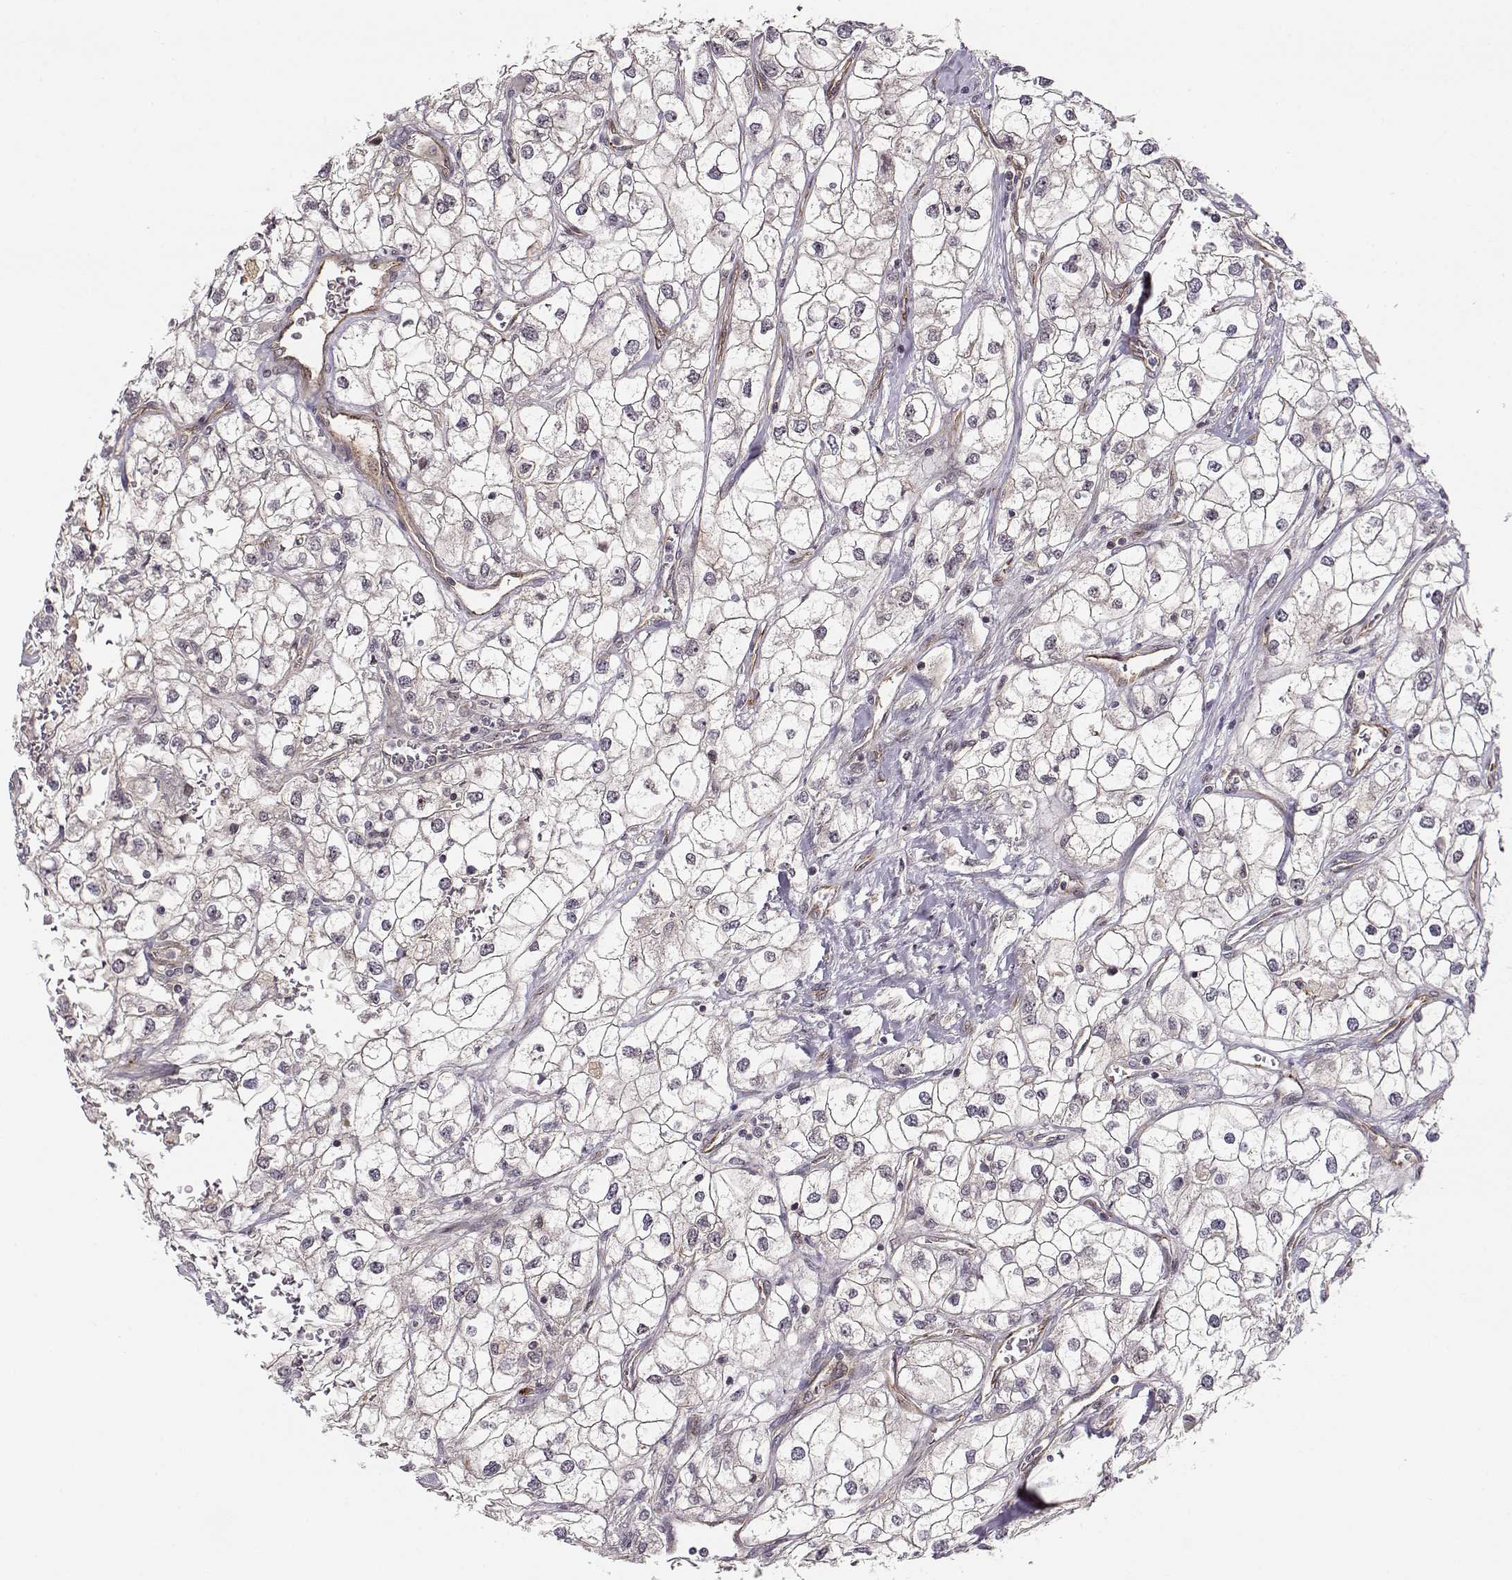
{"staining": {"intensity": "negative", "quantity": "none", "location": "none"}, "tissue": "renal cancer", "cell_type": "Tumor cells", "image_type": "cancer", "snomed": [{"axis": "morphology", "description": "Adenocarcinoma, NOS"}, {"axis": "topography", "description": "Kidney"}], "caption": "A micrograph of renal cancer (adenocarcinoma) stained for a protein shows no brown staining in tumor cells. The staining is performed using DAB (3,3'-diaminobenzidine) brown chromogen with nuclei counter-stained in using hematoxylin.", "gene": "CIR1", "patient": {"sex": "male", "age": 59}}